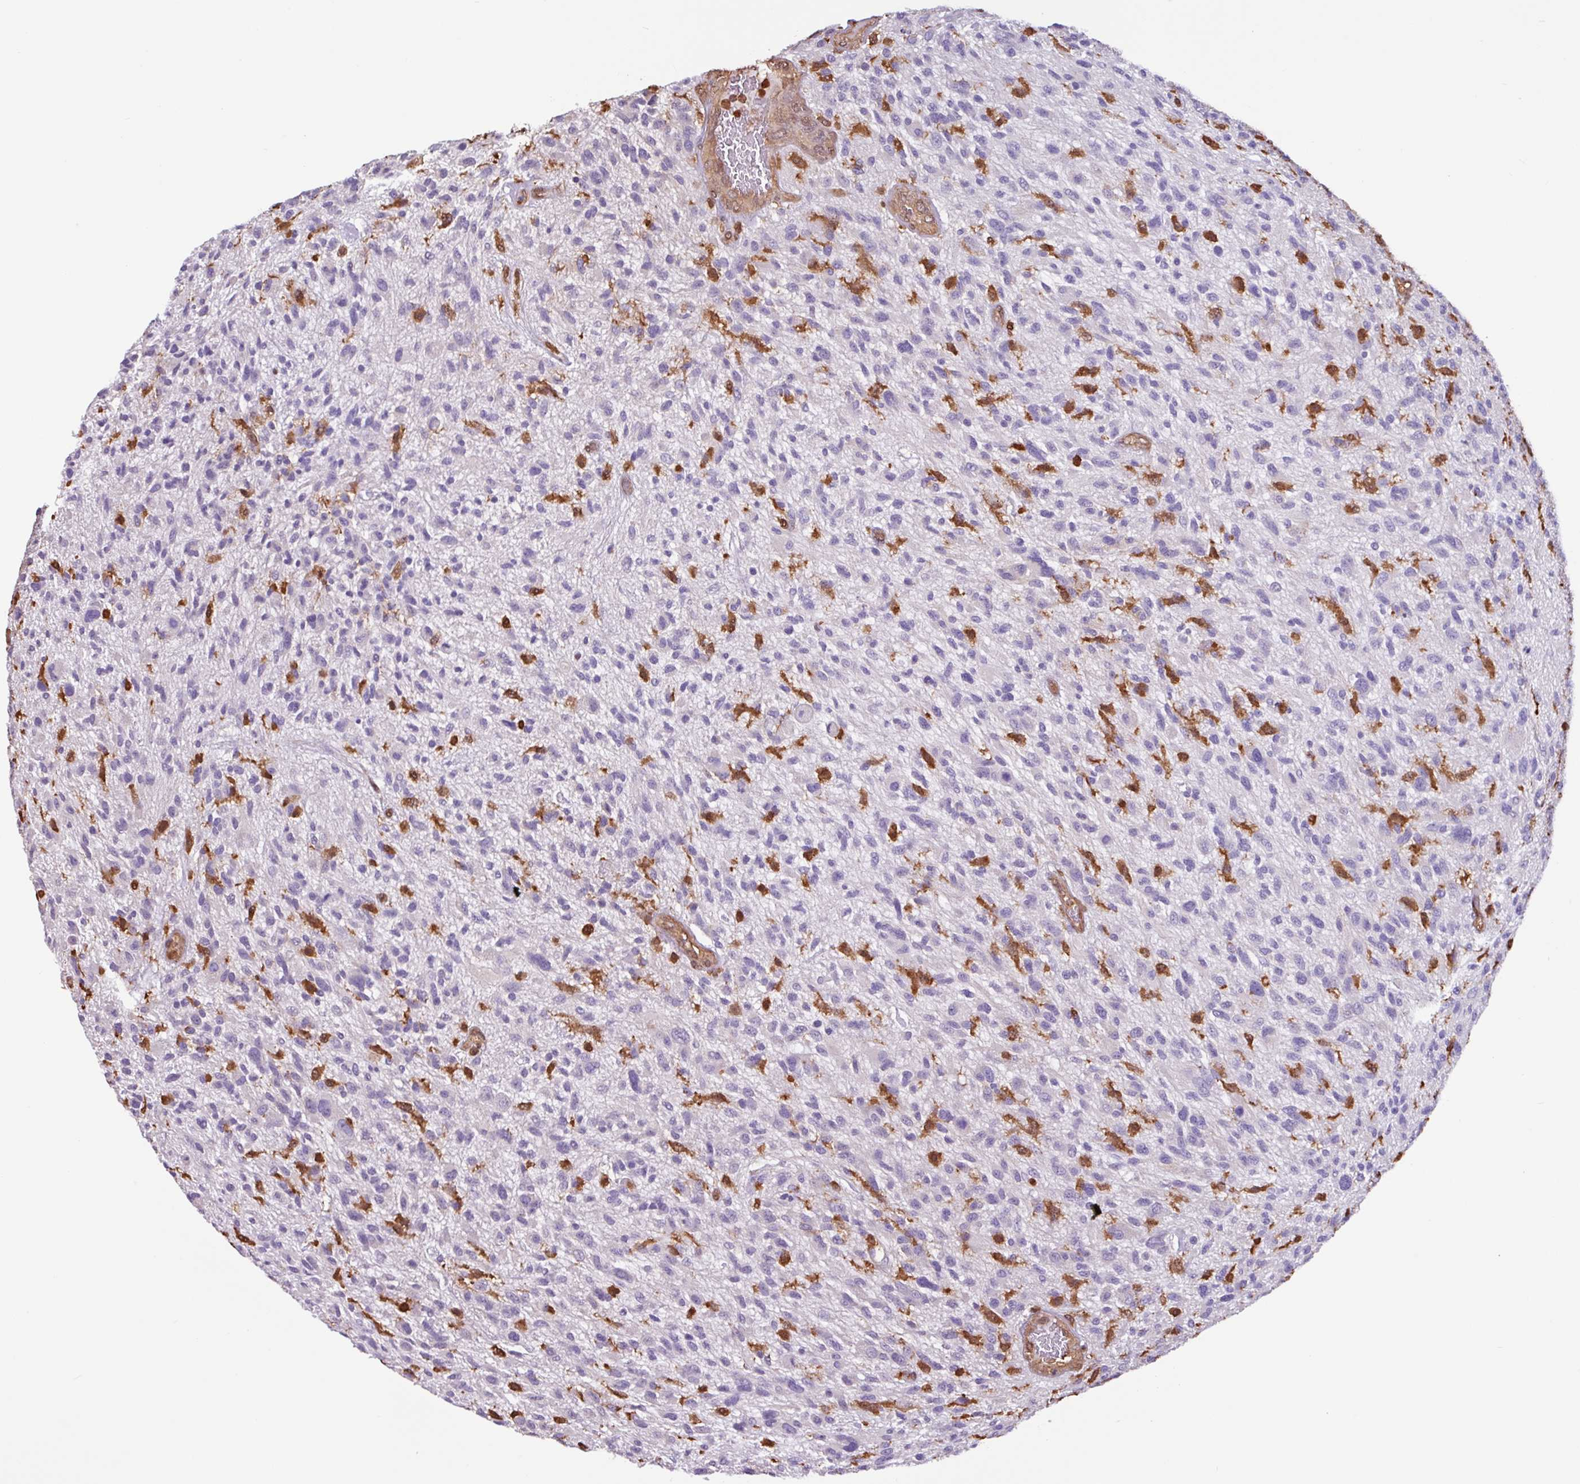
{"staining": {"intensity": "negative", "quantity": "none", "location": "none"}, "tissue": "glioma", "cell_type": "Tumor cells", "image_type": "cancer", "snomed": [{"axis": "morphology", "description": "Glioma, malignant, High grade"}, {"axis": "topography", "description": "Brain"}], "caption": "Malignant glioma (high-grade) was stained to show a protein in brown. There is no significant positivity in tumor cells.", "gene": "ARHGDIB", "patient": {"sex": "male", "age": 47}}